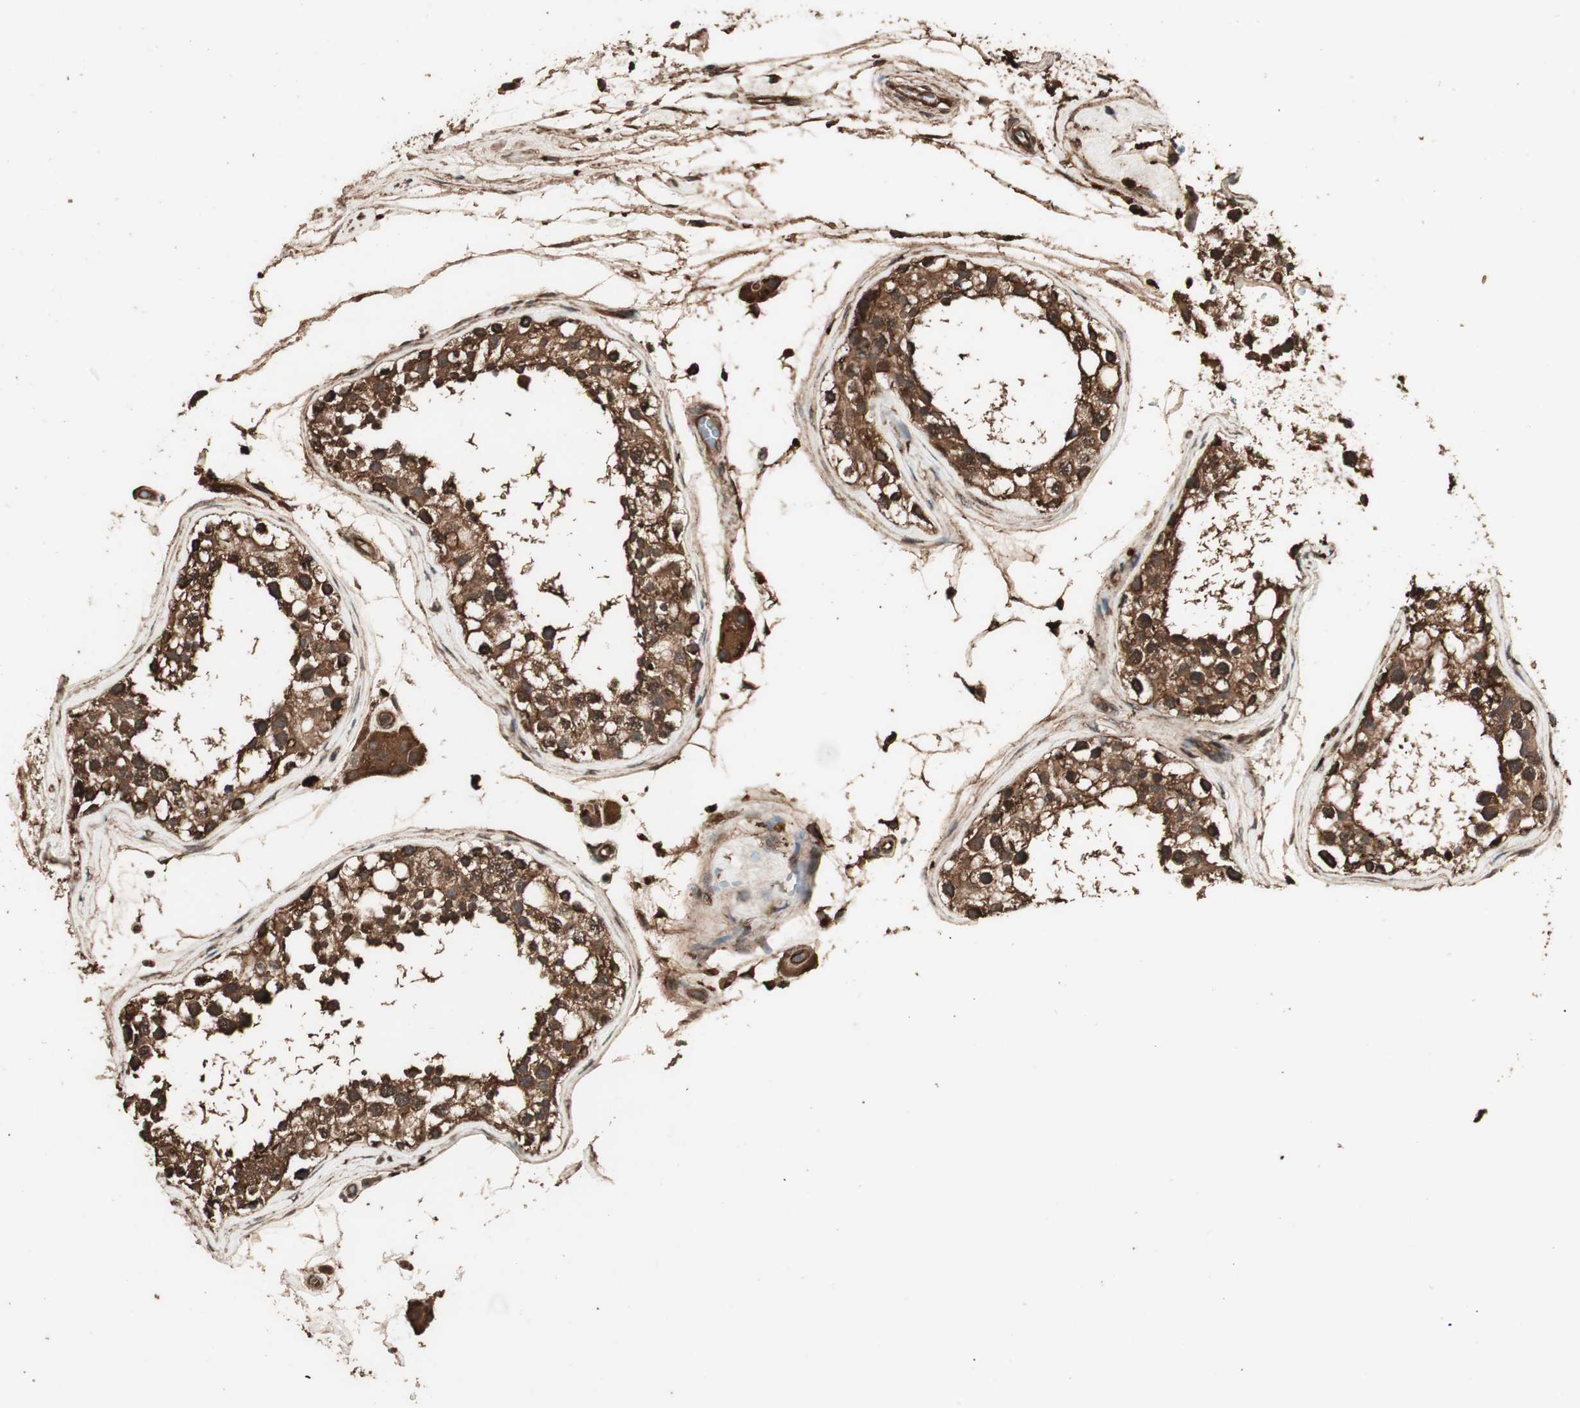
{"staining": {"intensity": "moderate", "quantity": ">75%", "location": "cytoplasmic/membranous,nuclear"}, "tissue": "testis", "cell_type": "Cells in seminiferous ducts", "image_type": "normal", "snomed": [{"axis": "morphology", "description": "Normal tissue, NOS"}, {"axis": "topography", "description": "Testis"}], "caption": "This image displays normal testis stained with IHC to label a protein in brown. The cytoplasmic/membranous,nuclear of cells in seminiferous ducts show moderate positivity for the protein. Nuclei are counter-stained blue.", "gene": "CCN4", "patient": {"sex": "male", "age": 68}}